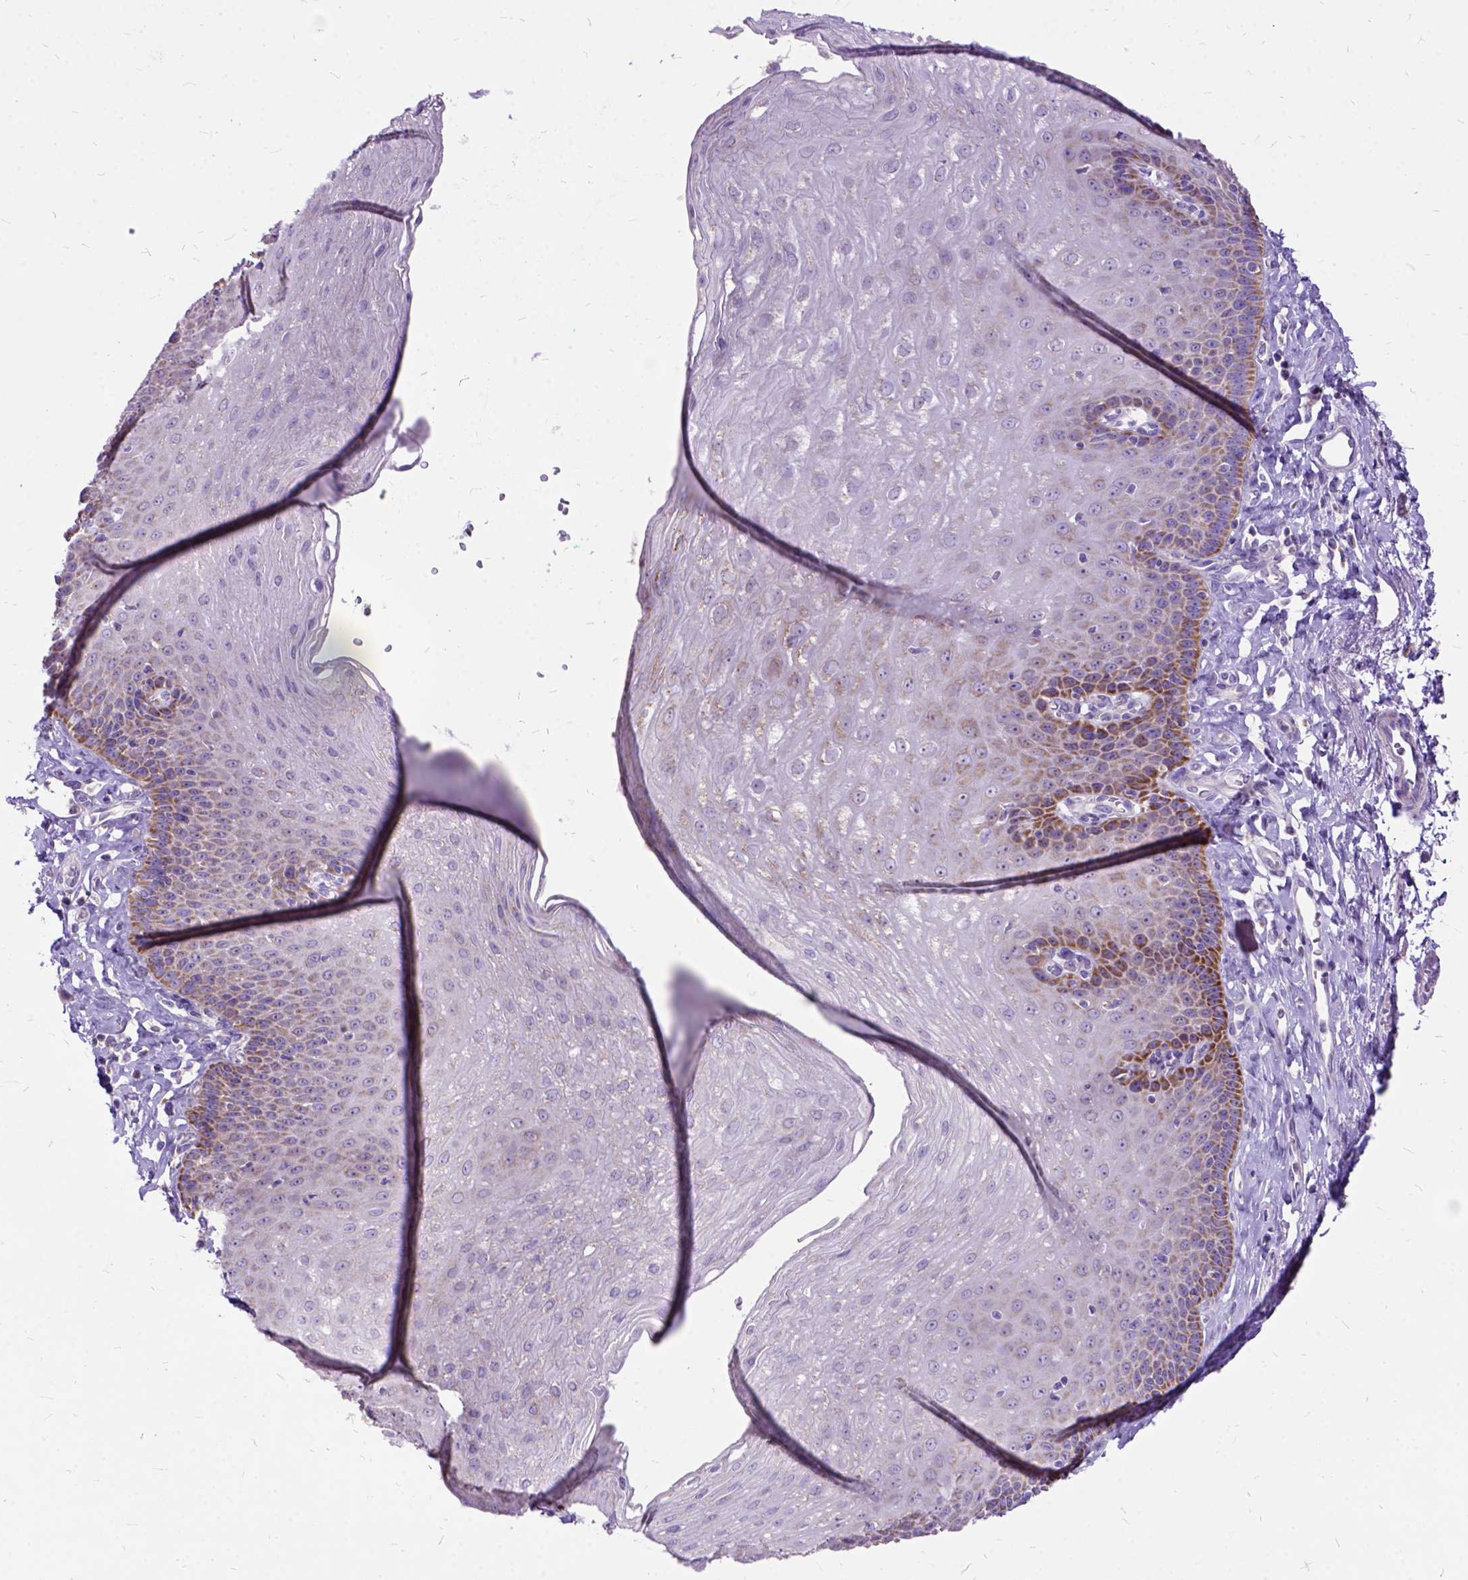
{"staining": {"intensity": "moderate", "quantity": "<25%", "location": "cytoplasmic/membranous"}, "tissue": "esophagus", "cell_type": "Squamous epithelial cells", "image_type": "normal", "snomed": [{"axis": "morphology", "description": "Normal tissue, NOS"}, {"axis": "topography", "description": "Esophagus"}], "caption": "Esophagus stained with DAB immunohistochemistry exhibits low levels of moderate cytoplasmic/membranous expression in about <25% of squamous epithelial cells. The protein is shown in brown color, while the nuclei are stained blue.", "gene": "CTAG2", "patient": {"sex": "female", "age": 81}}